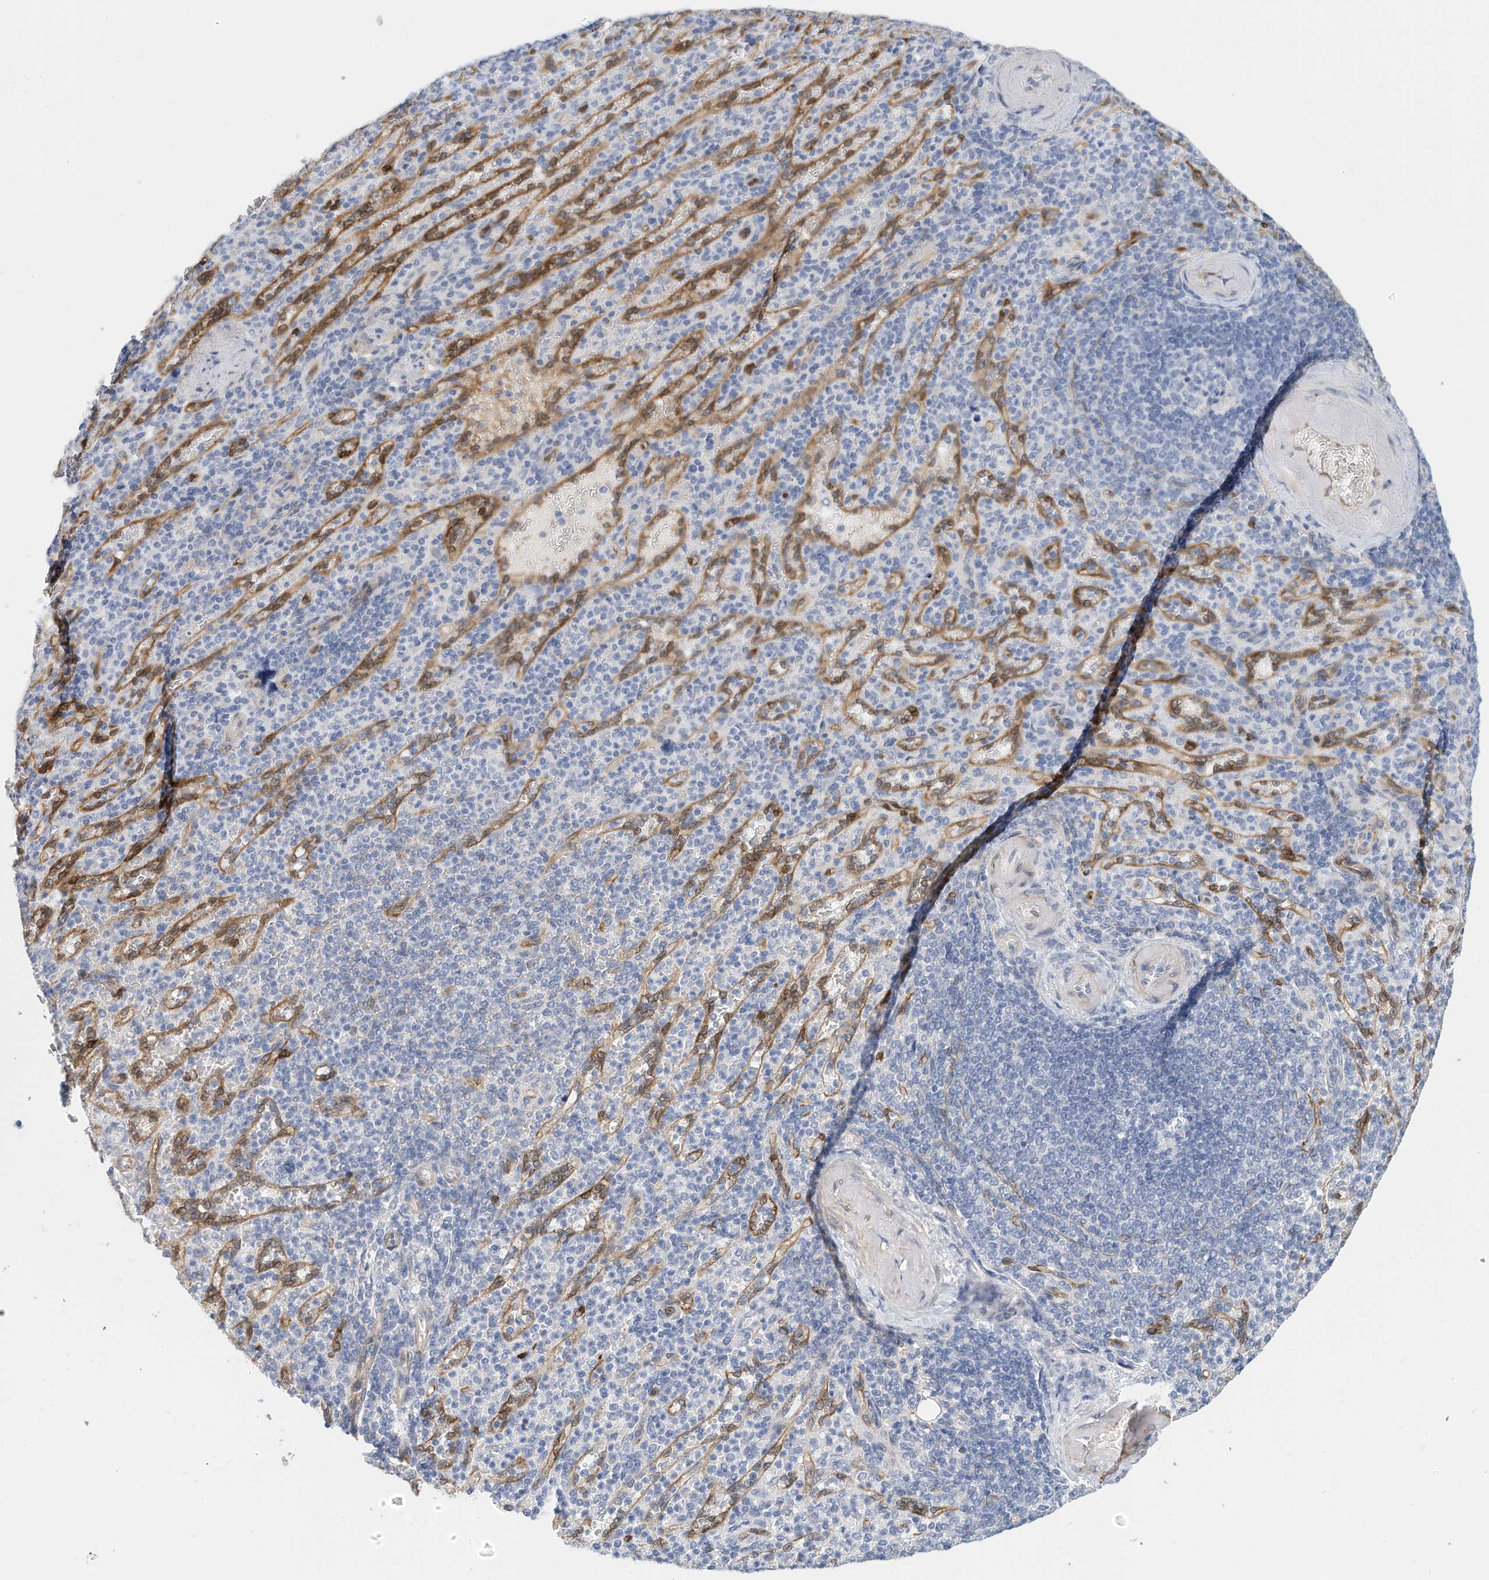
{"staining": {"intensity": "negative", "quantity": "none", "location": "none"}, "tissue": "spleen", "cell_type": "Cells in red pulp", "image_type": "normal", "snomed": [{"axis": "morphology", "description": "Normal tissue, NOS"}, {"axis": "topography", "description": "Spleen"}], "caption": "Immunohistochemistry photomicrograph of unremarkable spleen: human spleen stained with DAB (3,3'-diaminobenzidine) reveals no significant protein positivity in cells in red pulp.", "gene": "ARHGAP28", "patient": {"sex": "female", "age": 74}}